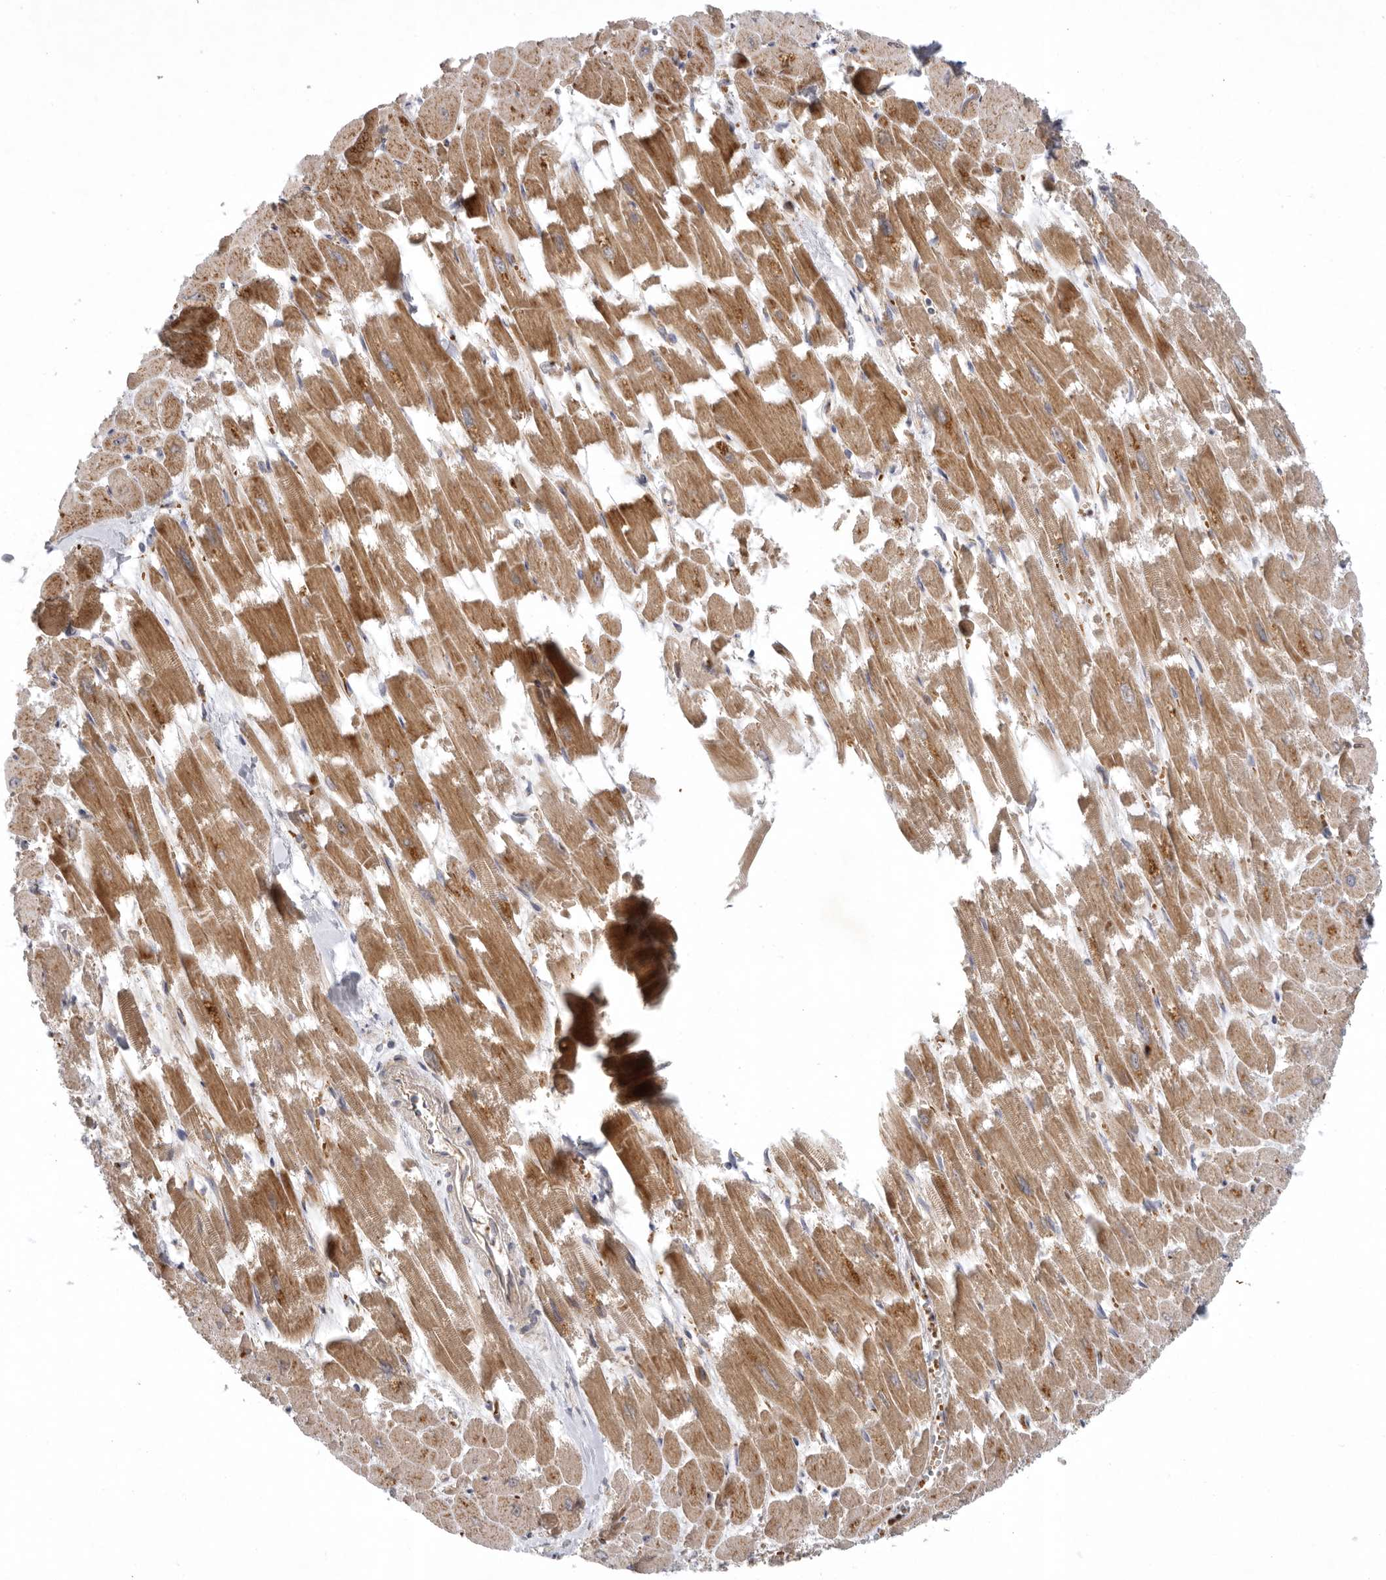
{"staining": {"intensity": "moderate", "quantity": ">75%", "location": "cytoplasmic/membranous"}, "tissue": "heart muscle", "cell_type": "Cardiomyocytes", "image_type": "normal", "snomed": [{"axis": "morphology", "description": "Normal tissue, NOS"}, {"axis": "topography", "description": "Heart"}], "caption": "IHC of benign heart muscle reveals medium levels of moderate cytoplasmic/membranous positivity in approximately >75% of cardiomyocytes.", "gene": "KIF2B", "patient": {"sex": "male", "age": 54}}